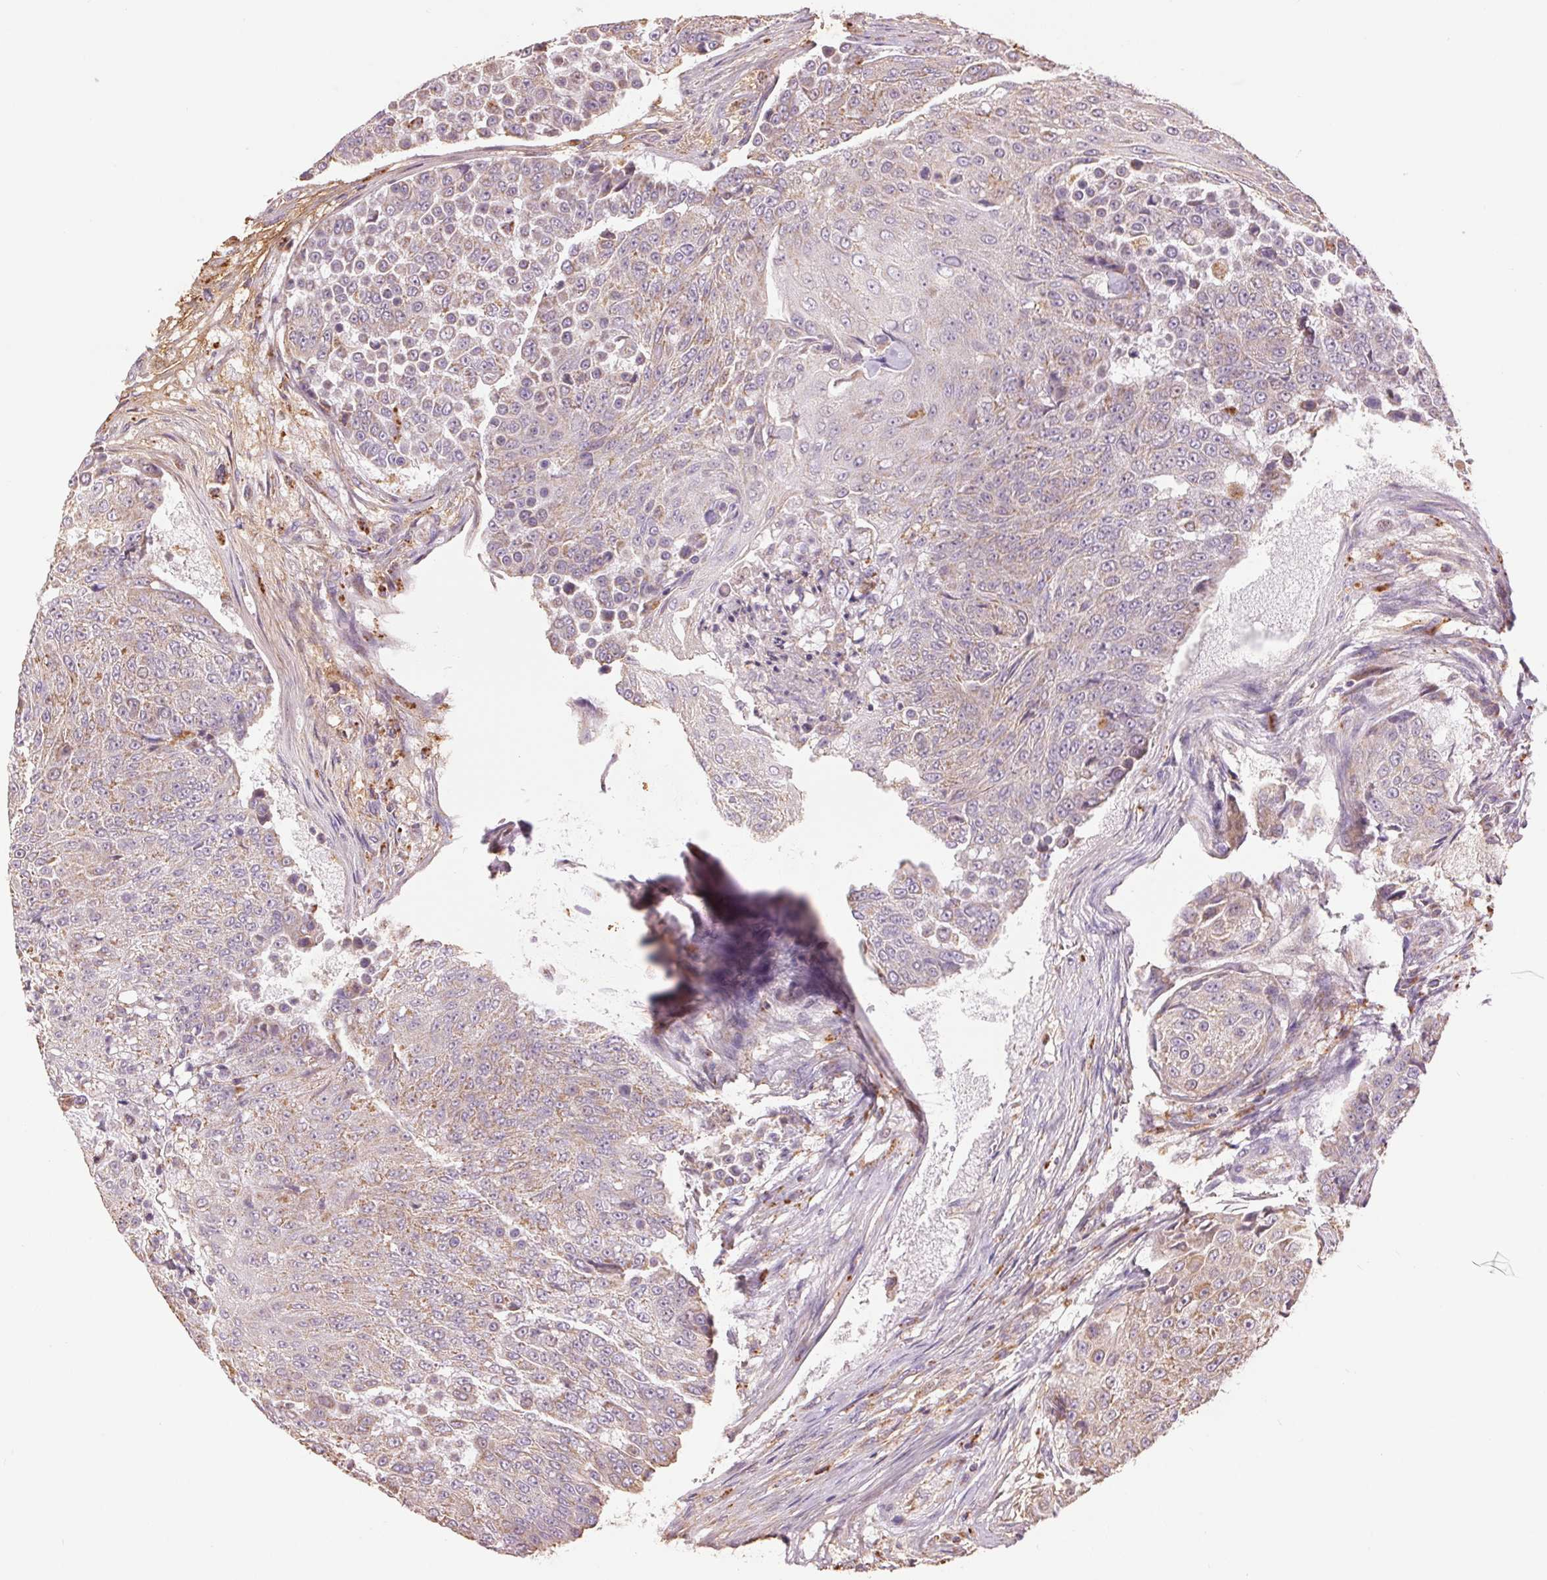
{"staining": {"intensity": "weak", "quantity": "<25%", "location": "cytoplasmic/membranous"}, "tissue": "urothelial cancer", "cell_type": "Tumor cells", "image_type": "cancer", "snomed": [{"axis": "morphology", "description": "Urothelial carcinoma, High grade"}, {"axis": "topography", "description": "Urinary bladder"}], "caption": "Tumor cells are negative for protein expression in human high-grade urothelial carcinoma. (DAB immunohistochemistry, high magnification).", "gene": "DGUOK", "patient": {"sex": "female", "age": 63}}